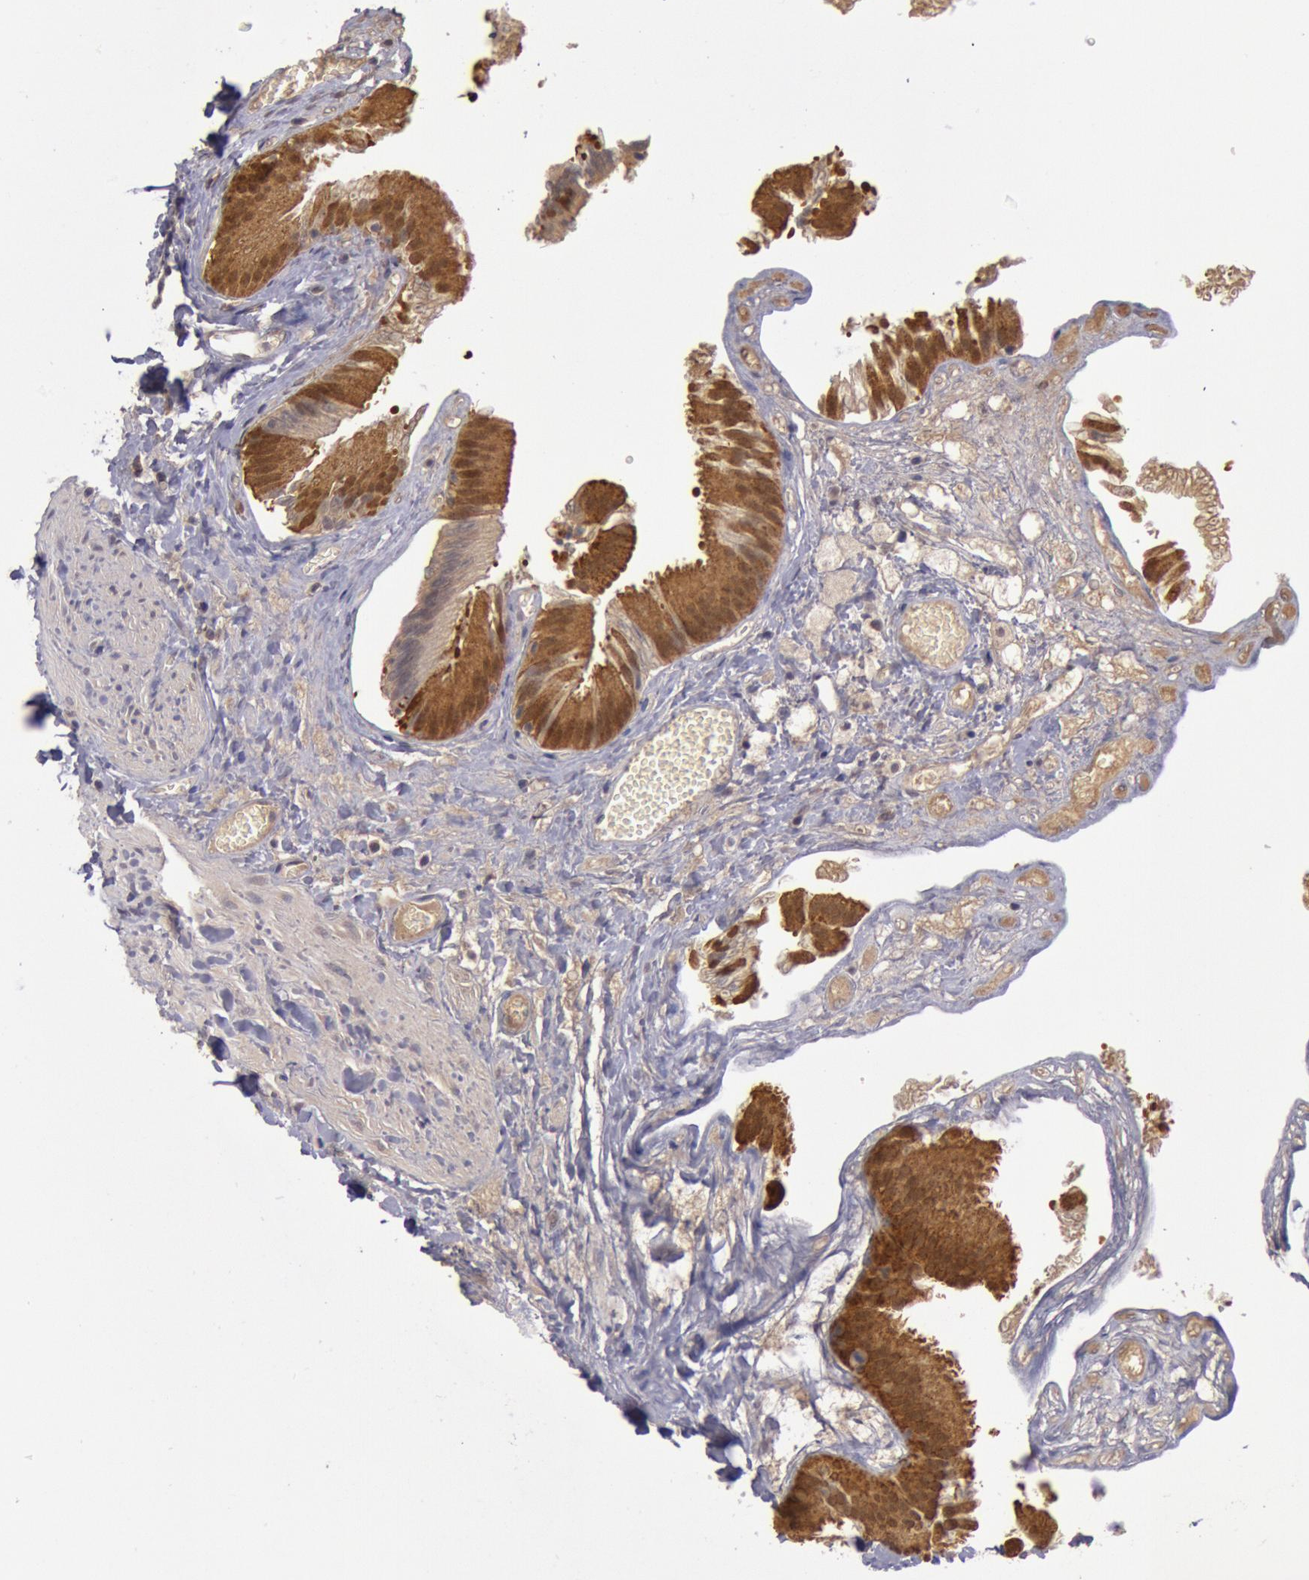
{"staining": {"intensity": "moderate", "quantity": ">75%", "location": "cytoplasmic/membranous"}, "tissue": "gallbladder", "cell_type": "Glandular cells", "image_type": "normal", "snomed": [{"axis": "morphology", "description": "Normal tissue, NOS"}, {"axis": "topography", "description": "Gallbladder"}], "caption": "Moderate cytoplasmic/membranous staining is seen in about >75% of glandular cells in unremarkable gallbladder.", "gene": "MPST", "patient": {"sex": "female", "age": 24}}